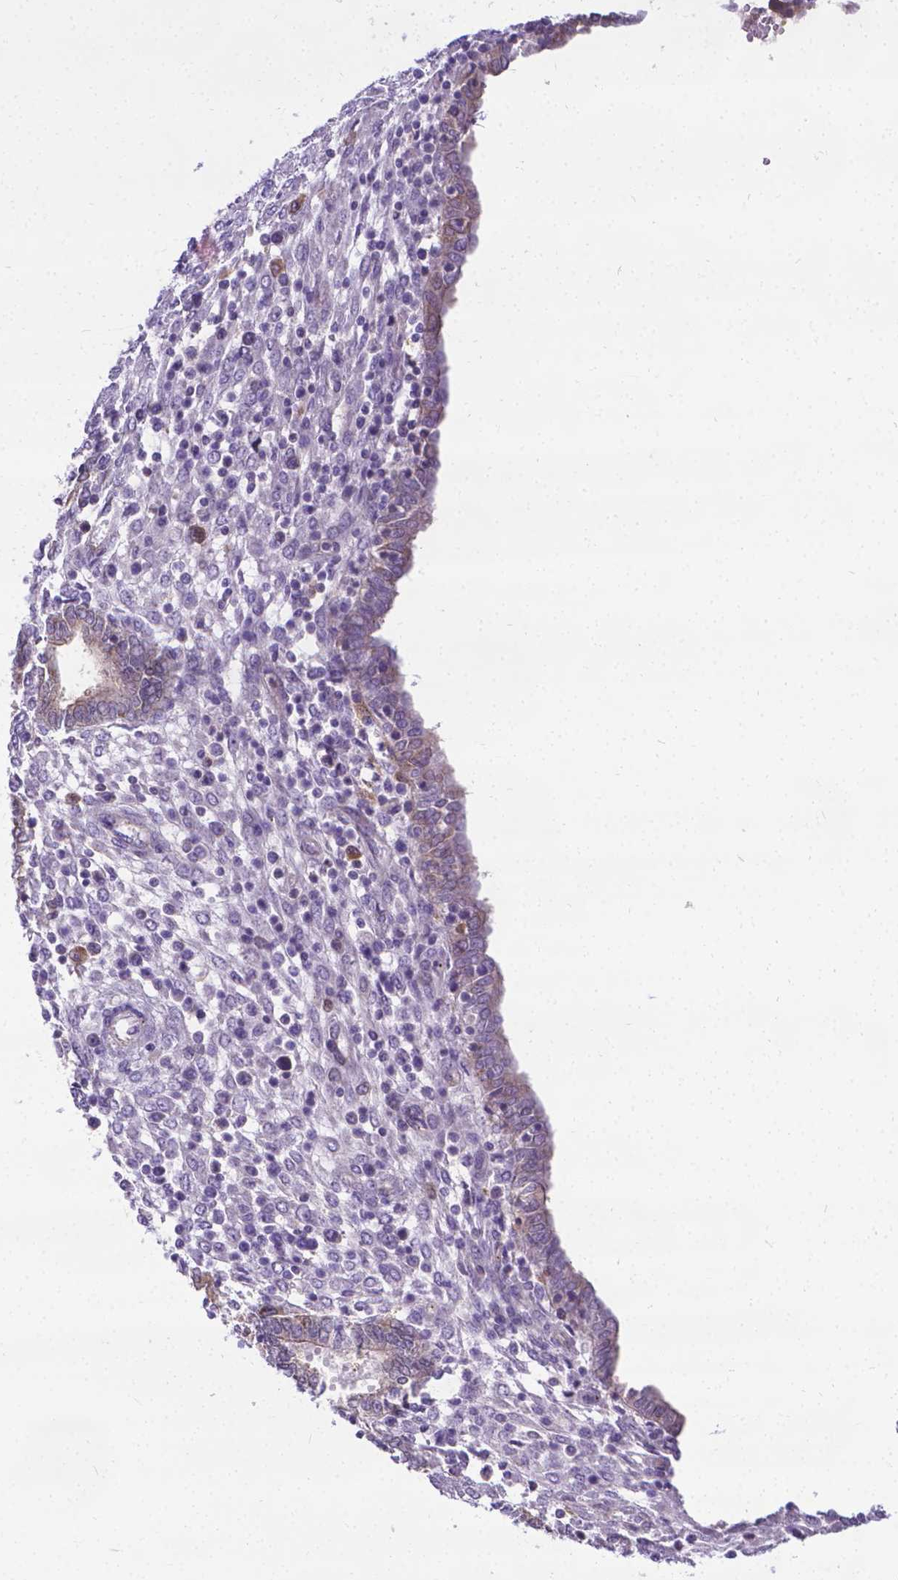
{"staining": {"intensity": "negative", "quantity": "none", "location": "none"}, "tissue": "endometrium", "cell_type": "Cells in endometrial stroma", "image_type": "normal", "snomed": [{"axis": "morphology", "description": "Normal tissue, NOS"}, {"axis": "topography", "description": "Endometrium"}], "caption": "A histopathology image of endometrium stained for a protein displays no brown staining in cells in endometrial stroma.", "gene": "CFAP299", "patient": {"sex": "female", "age": 42}}